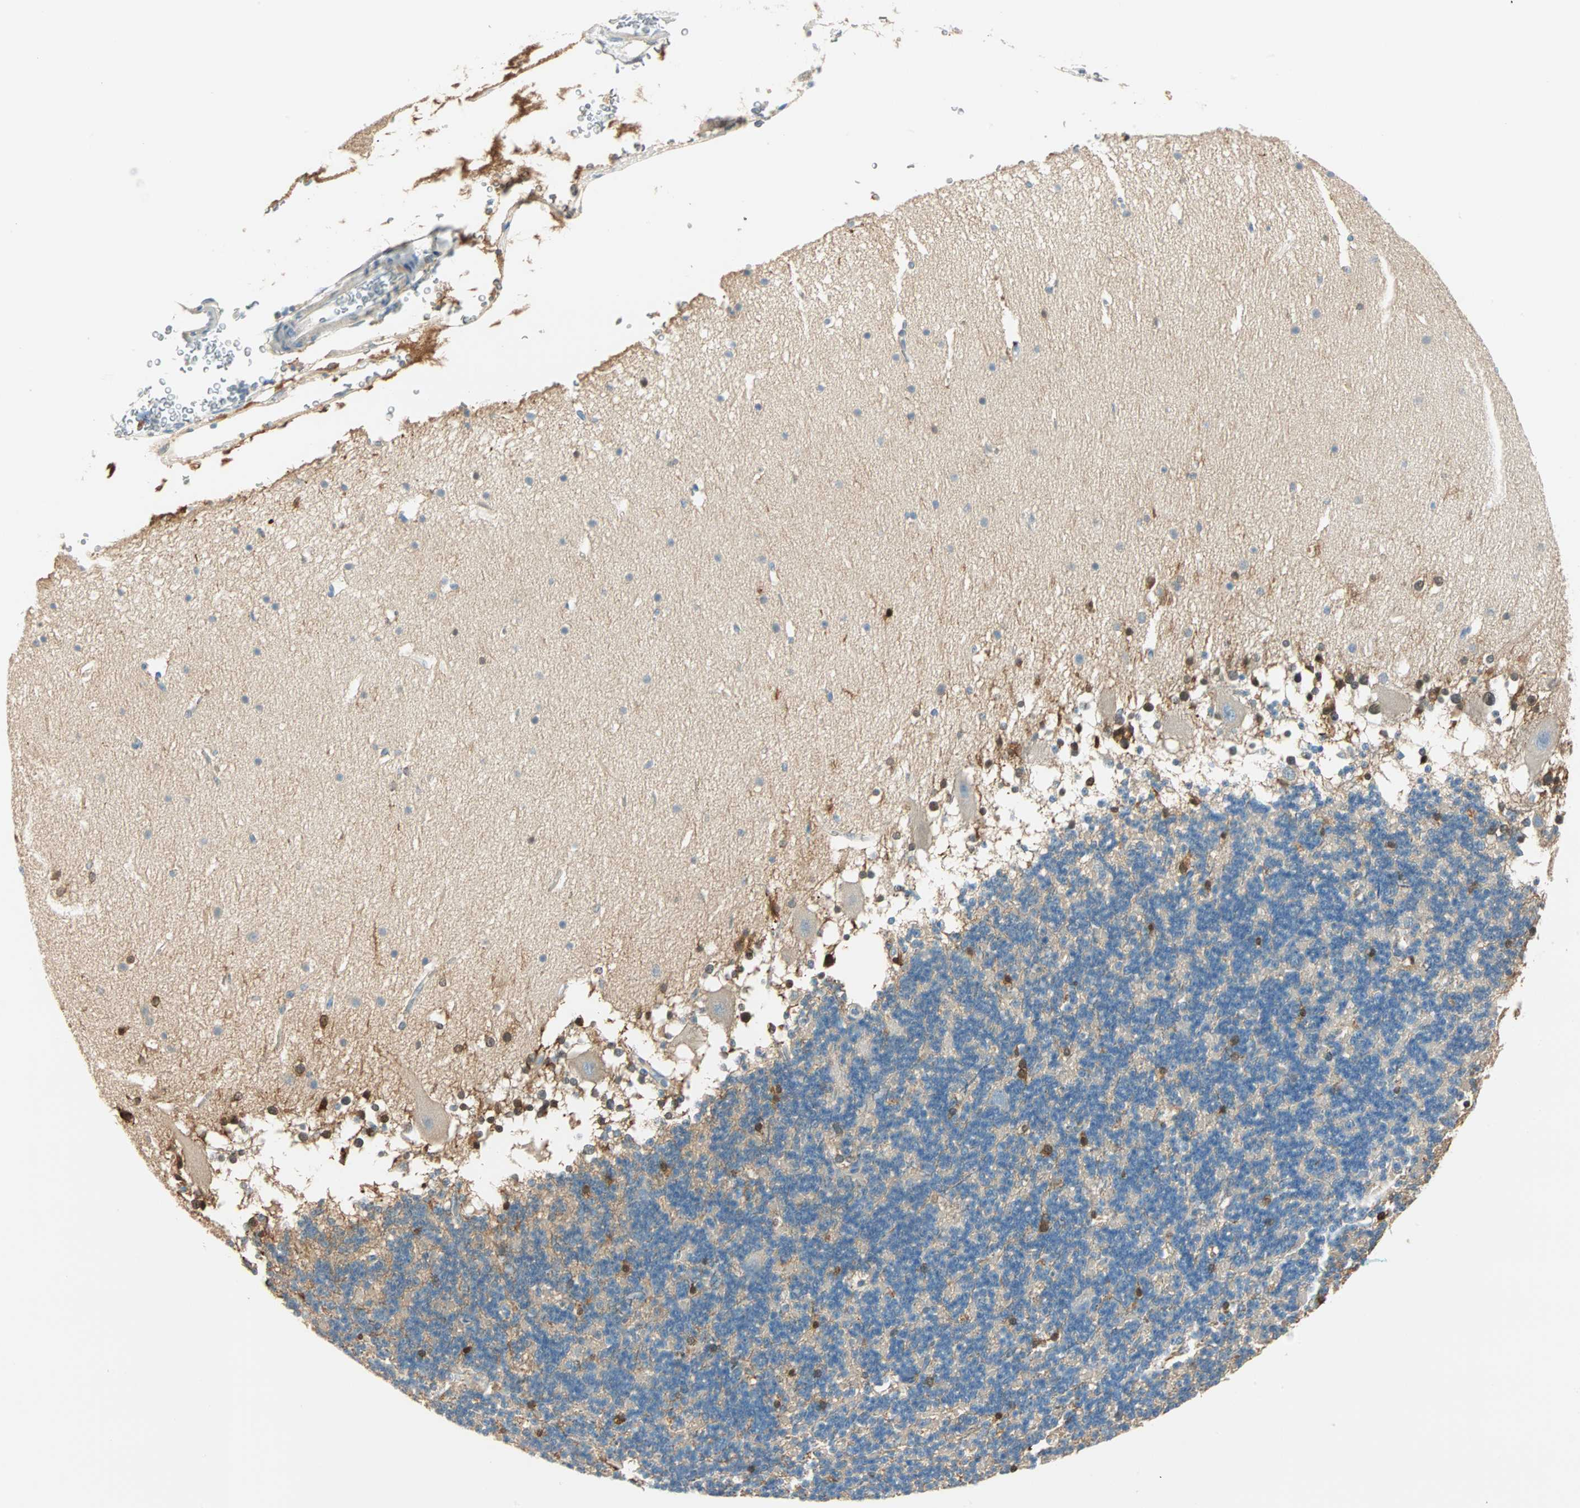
{"staining": {"intensity": "moderate", "quantity": "<25%", "location": "cytoplasmic/membranous"}, "tissue": "cerebellum", "cell_type": "Cells in granular layer", "image_type": "normal", "snomed": [{"axis": "morphology", "description": "Normal tissue, NOS"}, {"axis": "topography", "description": "Cerebellum"}], "caption": "High-magnification brightfield microscopy of benign cerebellum stained with DAB (3,3'-diaminobenzidine) (brown) and counterstained with hematoxylin (blue). cells in granular layer exhibit moderate cytoplasmic/membranous positivity is identified in about<25% of cells.", "gene": "ATF6", "patient": {"sex": "female", "age": 19}}